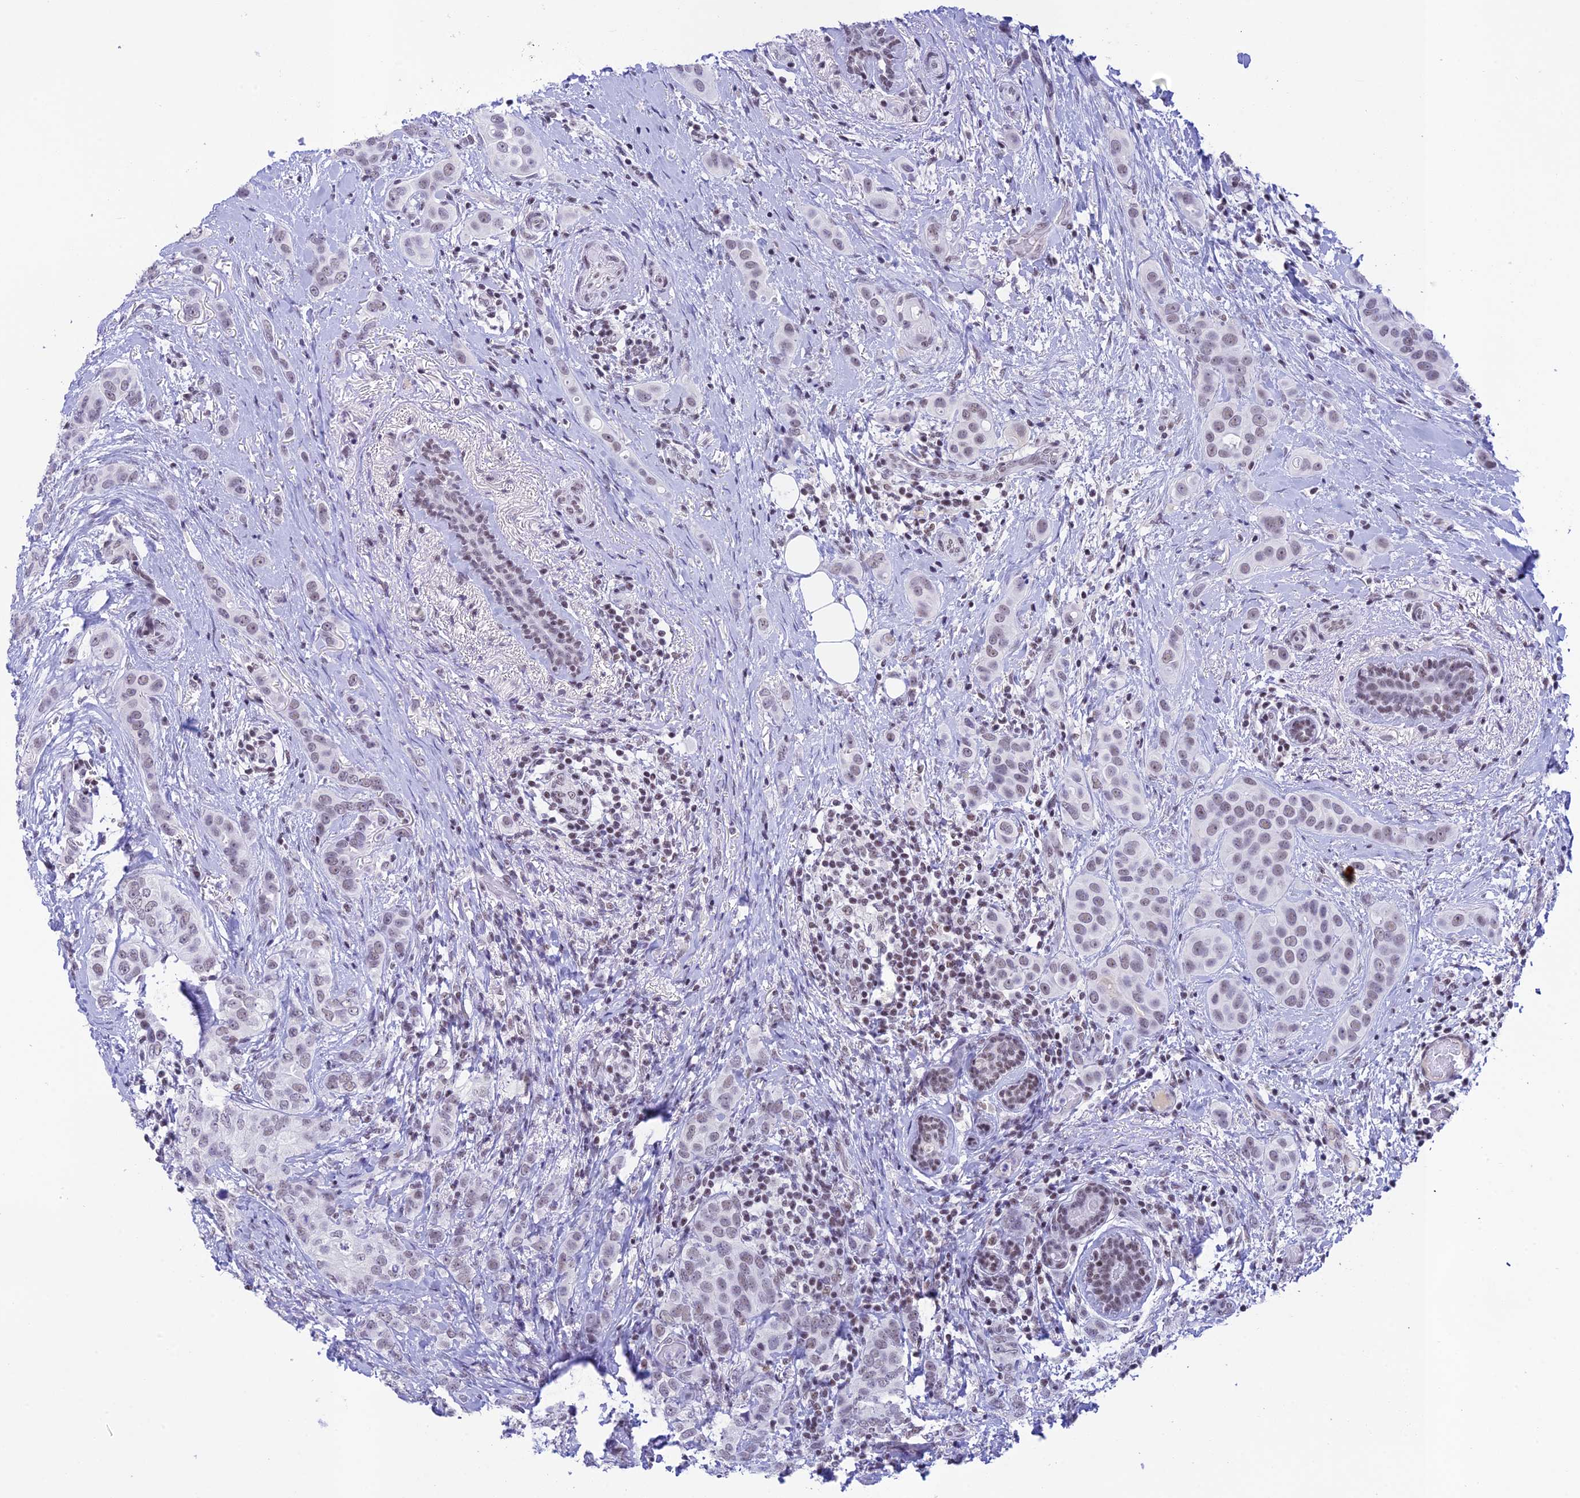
{"staining": {"intensity": "weak", "quantity": "<25%", "location": "nuclear"}, "tissue": "breast cancer", "cell_type": "Tumor cells", "image_type": "cancer", "snomed": [{"axis": "morphology", "description": "Lobular carcinoma"}, {"axis": "topography", "description": "Breast"}], "caption": "High power microscopy image of an IHC micrograph of breast cancer, revealing no significant expression in tumor cells. The staining is performed using DAB brown chromogen with nuclei counter-stained in using hematoxylin.", "gene": "THAP11", "patient": {"sex": "female", "age": 51}}